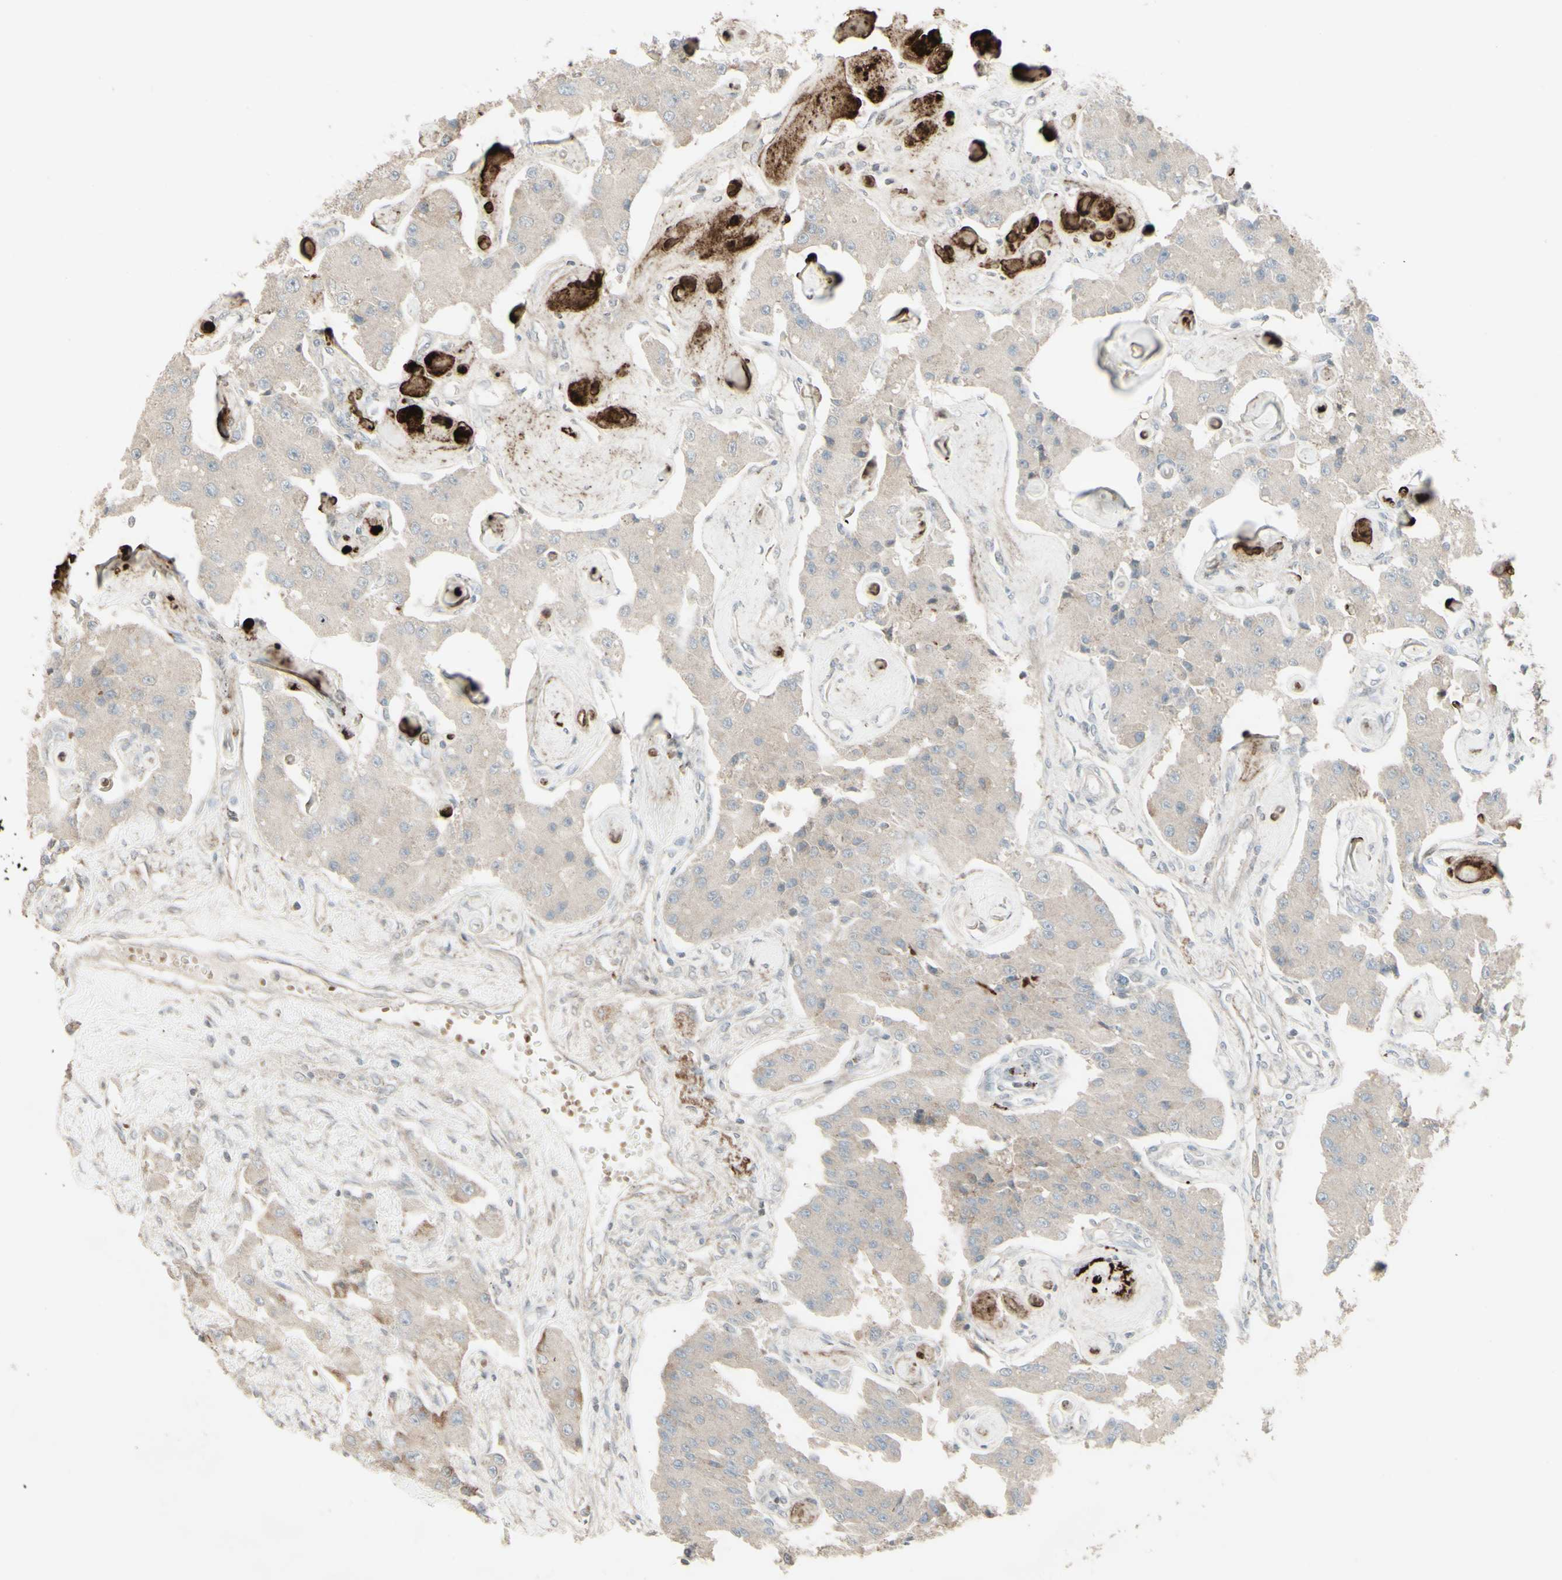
{"staining": {"intensity": "weak", "quantity": ">75%", "location": "cytoplasmic/membranous"}, "tissue": "carcinoid", "cell_type": "Tumor cells", "image_type": "cancer", "snomed": [{"axis": "morphology", "description": "Carcinoid, malignant, NOS"}, {"axis": "topography", "description": "Pancreas"}], "caption": "Brown immunohistochemical staining in human carcinoid displays weak cytoplasmic/membranous positivity in approximately >75% of tumor cells.", "gene": "GMNN", "patient": {"sex": "male", "age": 41}}